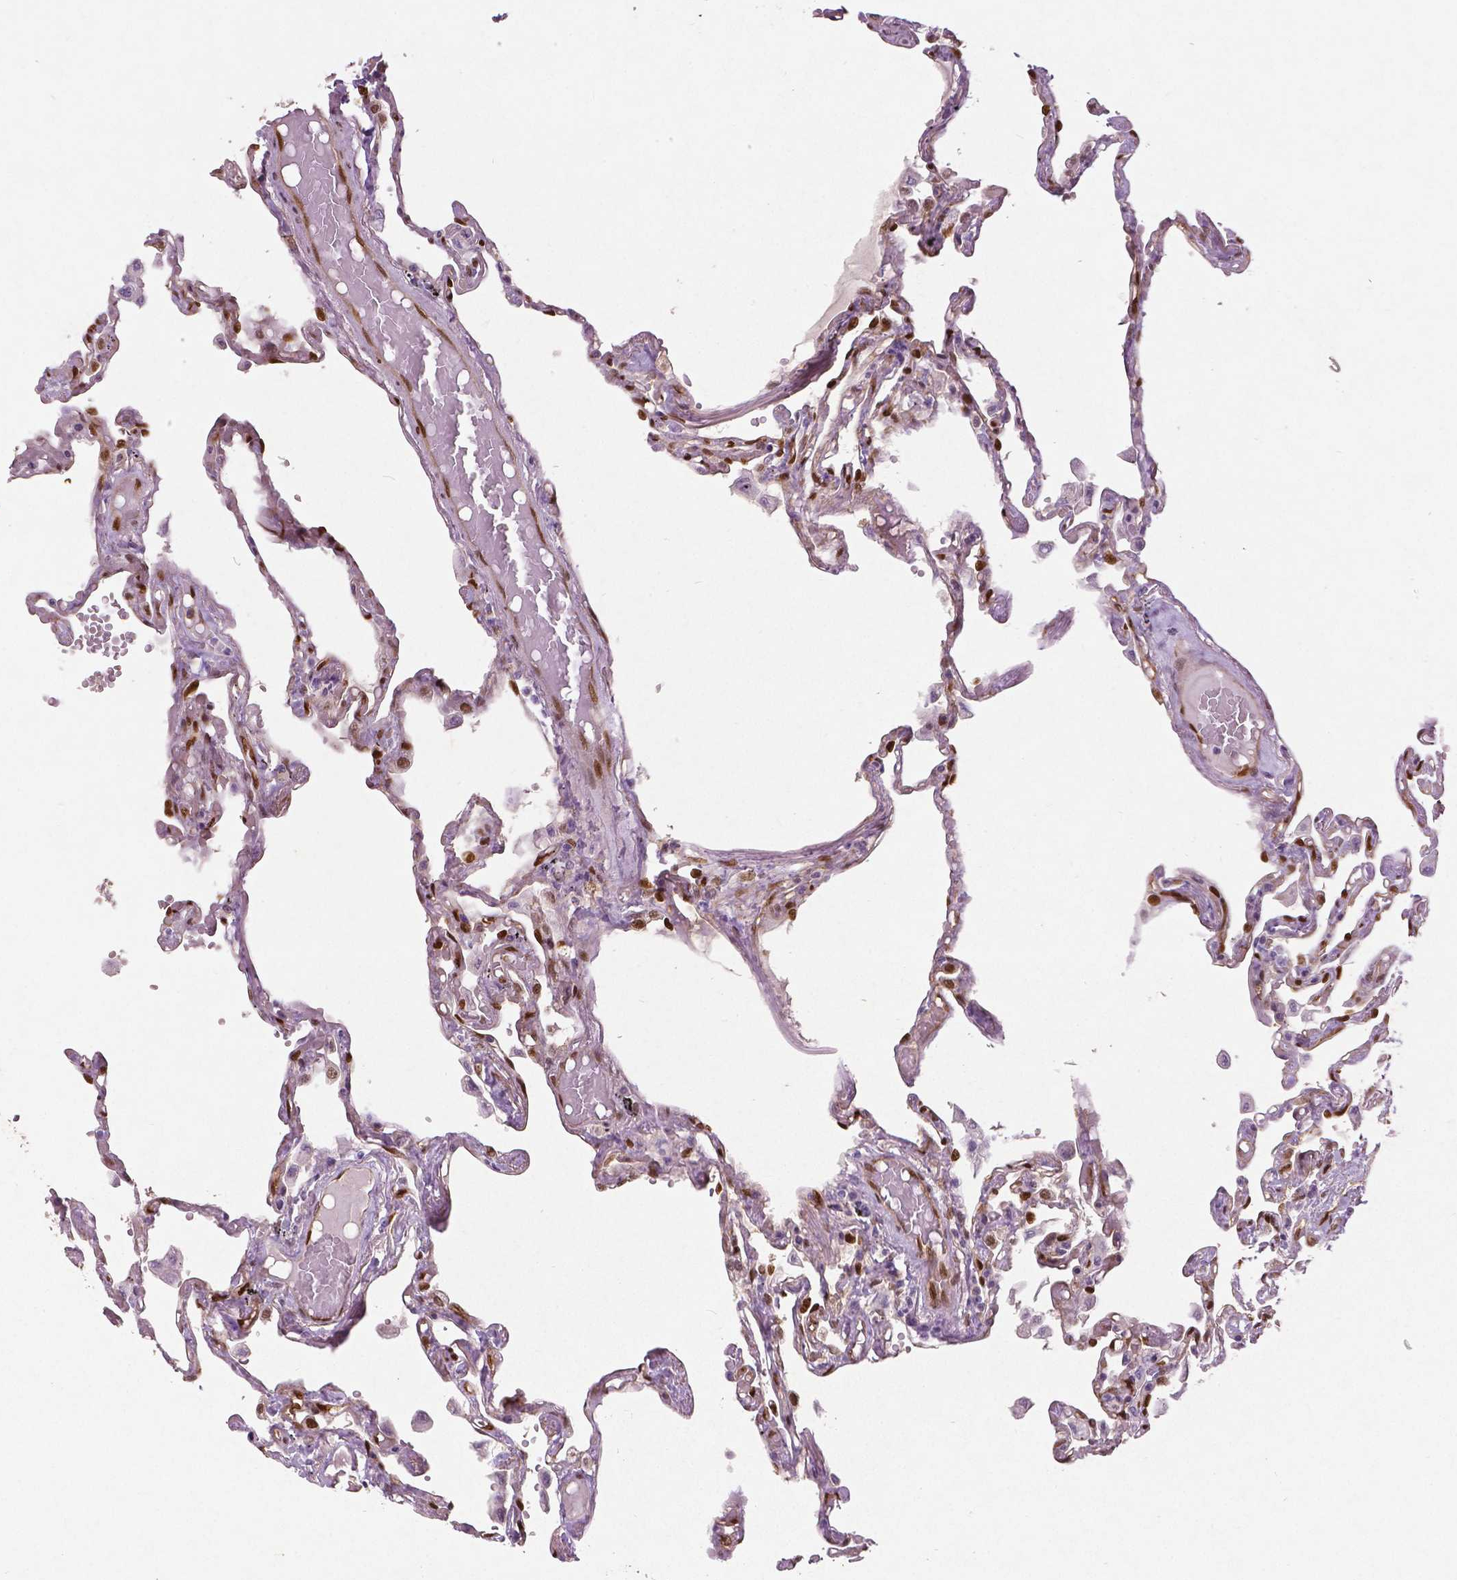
{"staining": {"intensity": "moderate", "quantity": ">75%", "location": "cytoplasmic/membranous,nuclear"}, "tissue": "lung", "cell_type": "Alveolar cells", "image_type": "normal", "snomed": [{"axis": "morphology", "description": "Normal tissue, NOS"}, {"axis": "morphology", "description": "Adenocarcinoma, NOS"}, {"axis": "topography", "description": "Cartilage tissue"}, {"axis": "topography", "description": "Lung"}], "caption": "Immunohistochemistry of unremarkable human lung shows medium levels of moderate cytoplasmic/membranous,nuclear staining in approximately >75% of alveolar cells. The protein is stained brown, and the nuclei are stained in blue (DAB (3,3'-diaminobenzidine) IHC with brightfield microscopy, high magnification).", "gene": "WWTR1", "patient": {"sex": "female", "age": 67}}